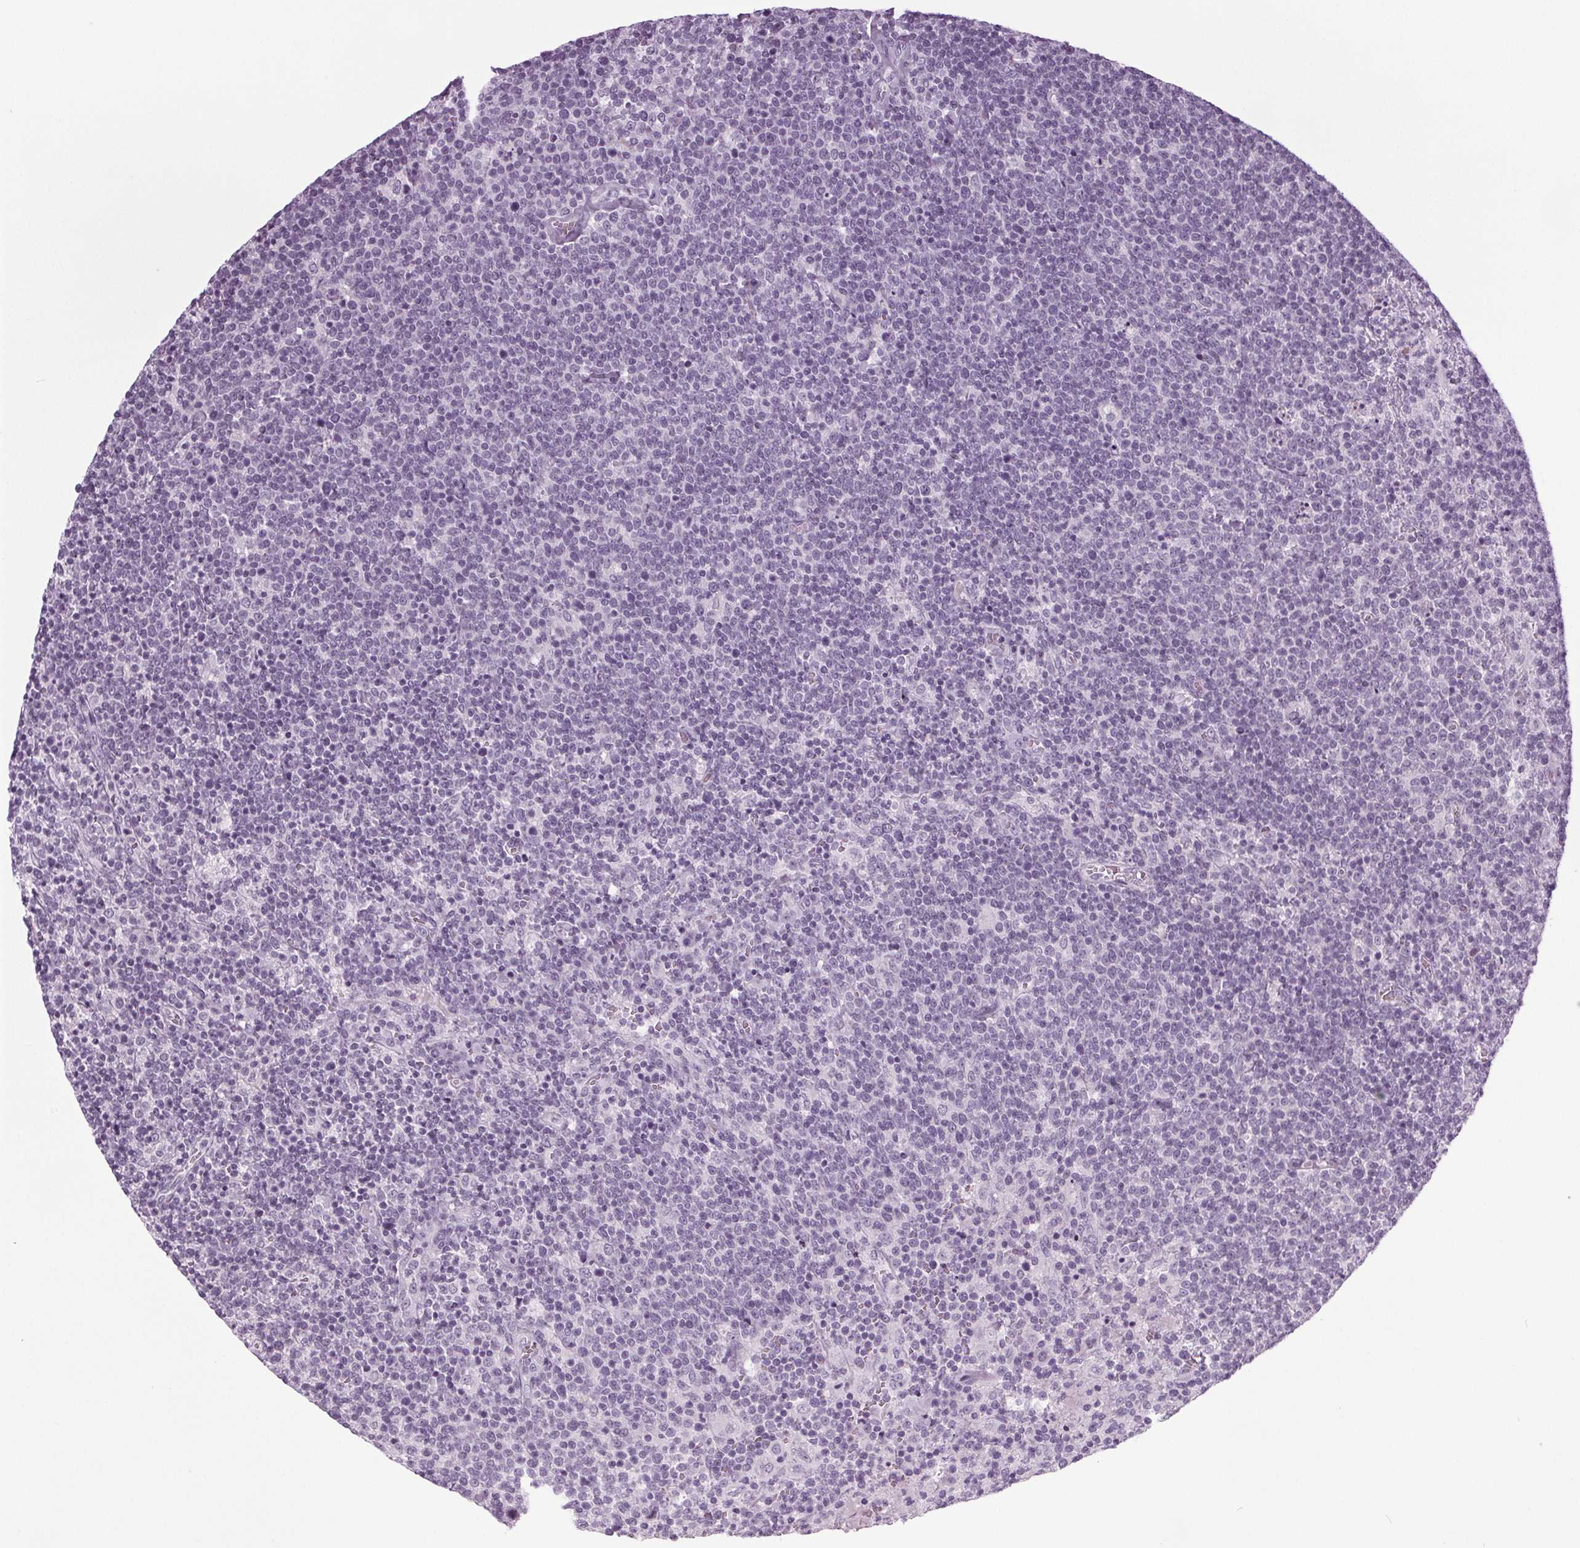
{"staining": {"intensity": "negative", "quantity": "none", "location": "none"}, "tissue": "lymphoma", "cell_type": "Tumor cells", "image_type": "cancer", "snomed": [{"axis": "morphology", "description": "Malignant lymphoma, non-Hodgkin's type, High grade"}, {"axis": "topography", "description": "Lymph node"}], "caption": "An immunohistochemistry image of lymphoma is shown. There is no staining in tumor cells of lymphoma. (Immunohistochemistry, brightfield microscopy, high magnification).", "gene": "IGF2BP1", "patient": {"sex": "male", "age": 61}}